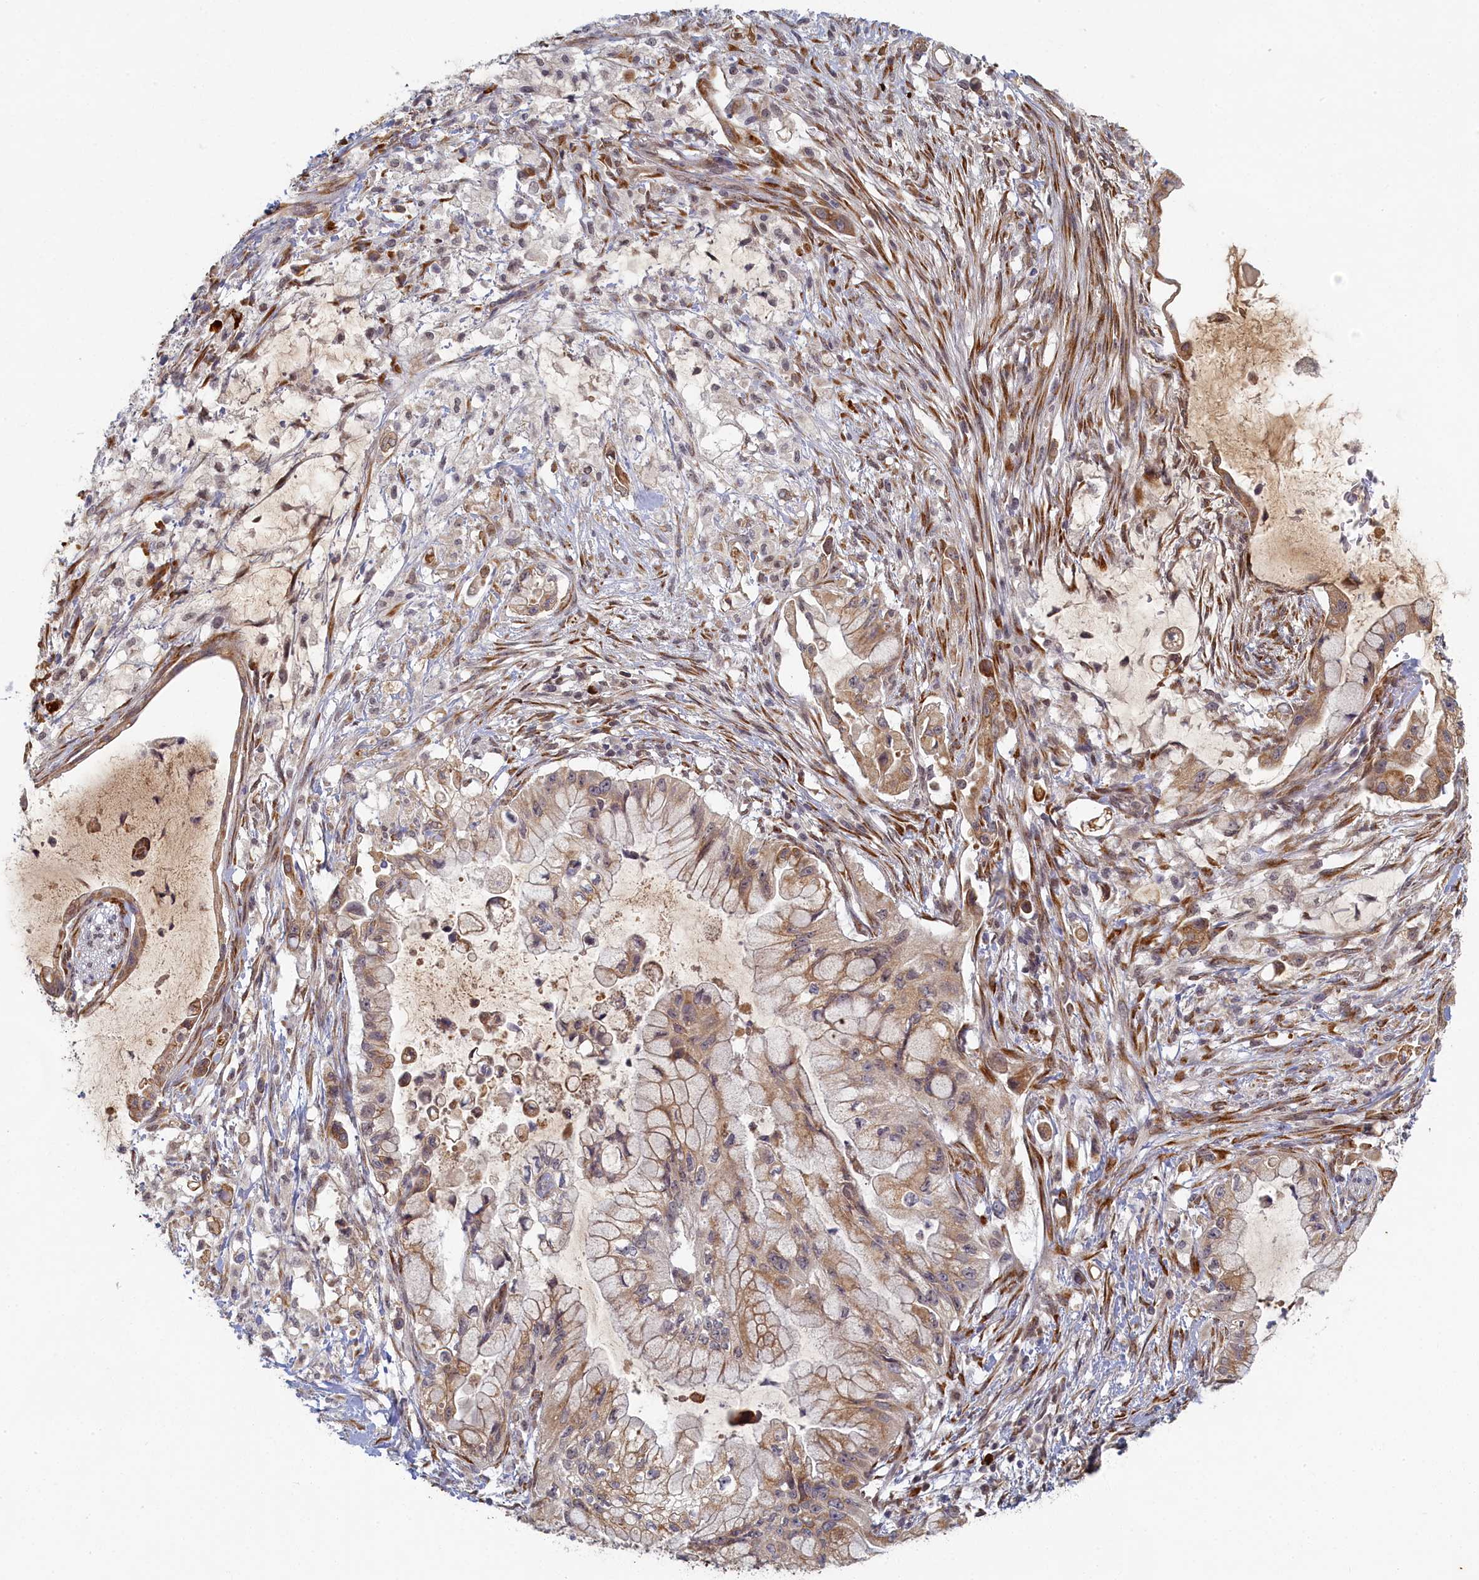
{"staining": {"intensity": "moderate", "quantity": "25%-75%", "location": "cytoplasmic/membranous"}, "tissue": "pancreatic cancer", "cell_type": "Tumor cells", "image_type": "cancer", "snomed": [{"axis": "morphology", "description": "Adenocarcinoma, NOS"}, {"axis": "topography", "description": "Pancreas"}], "caption": "A medium amount of moderate cytoplasmic/membranous staining is appreciated in approximately 25%-75% of tumor cells in pancreatic adenocarcinoma tissue. (DAB (3,3'-diaminobenzidine) IHC, brown staining for protein, blue staining for nuclei).", "gene": "DNAJC17", "patient": {"sex": "male", "age": 48}}